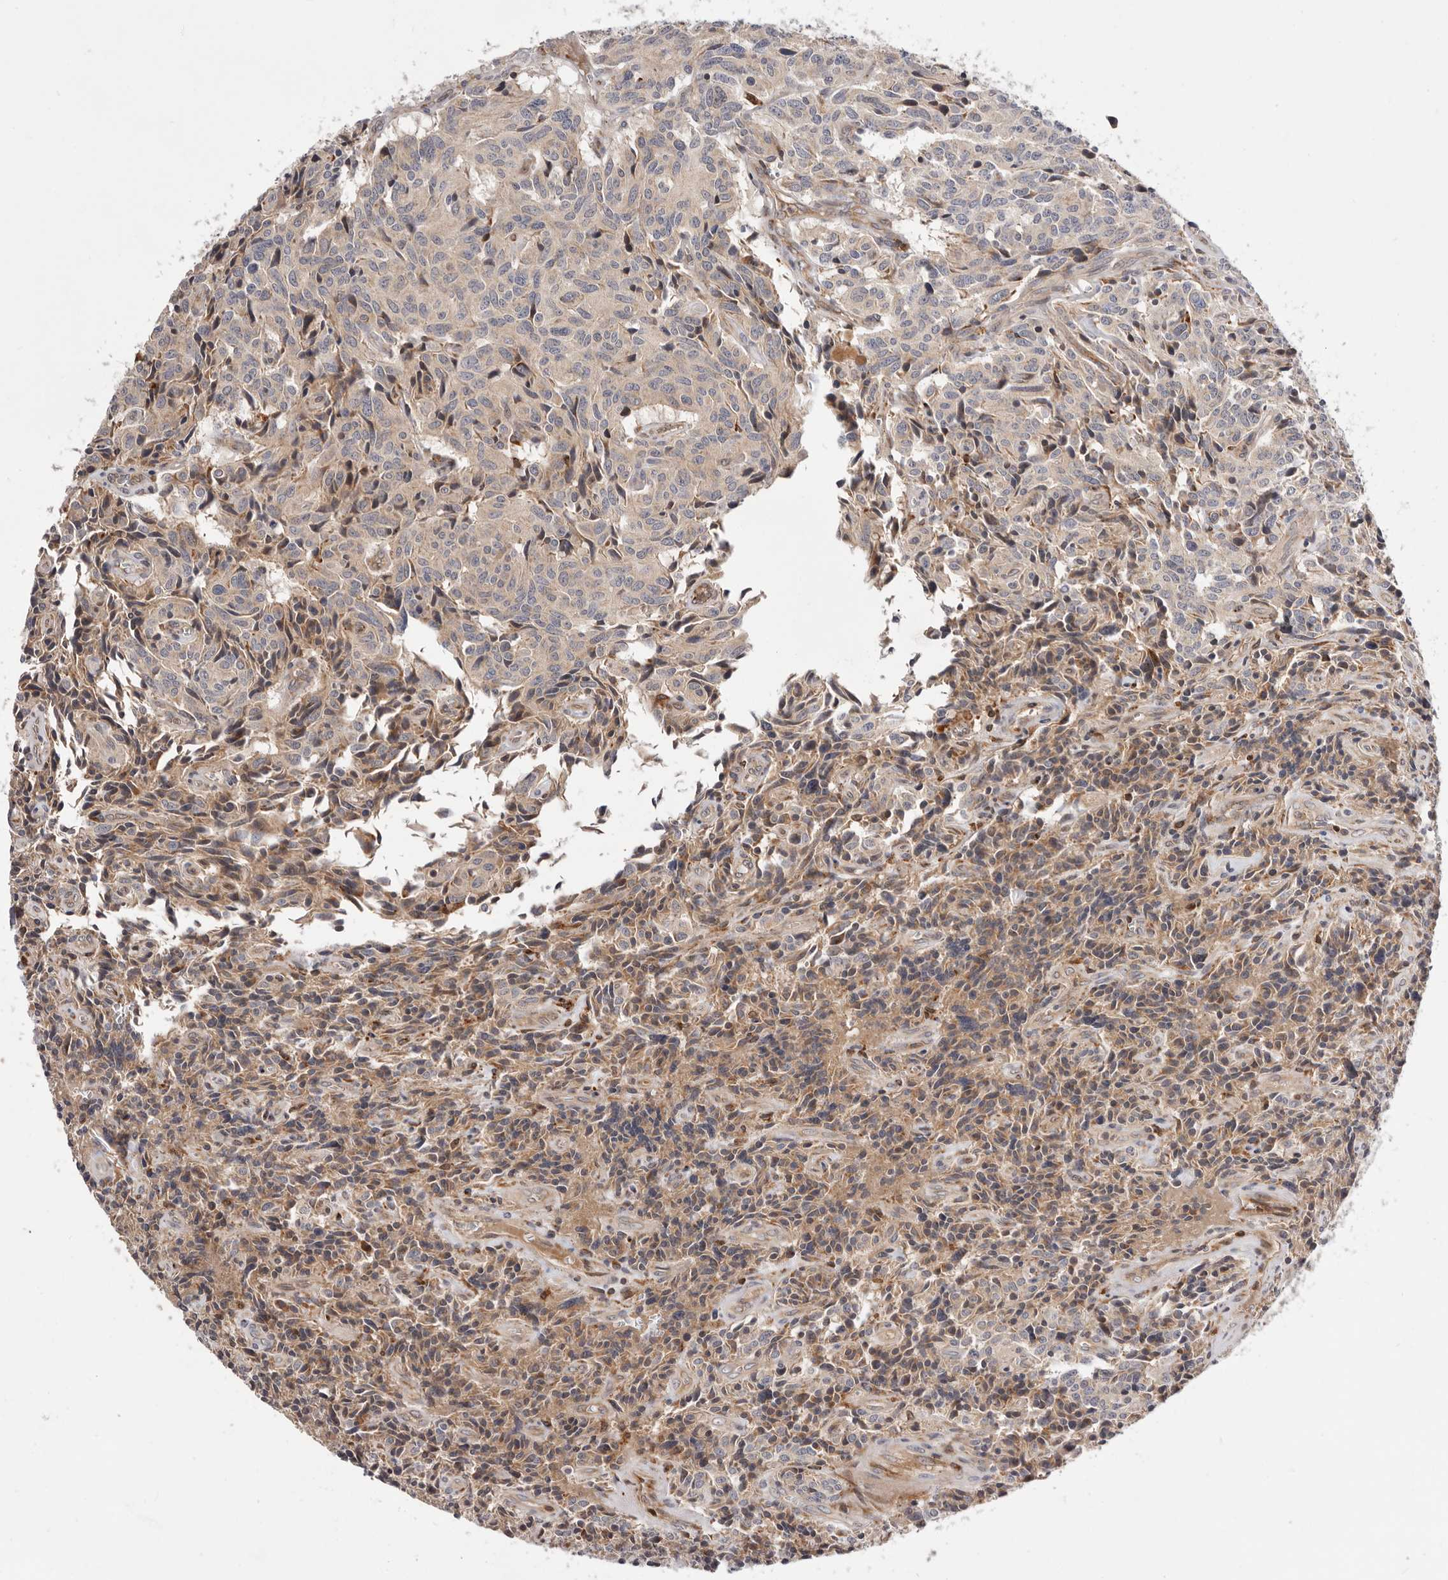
{"staining": {"intensity": "moderate", "quantity": "25%-75%", "location": "cytoplasmic/membranous"}, "tissue": "carcinoid", "cell_type": "Tumor cells", "image_type": "cancer", "snomed": [{"axis": "morphology", "description": "Carcinoid, malignant, NOS"}, {"axis": "topography", "description": "Lung"}], "caption": "IHC staining of carcinoid (malignant), which reveals medium levels of moderate cytoplasmic/membranous staining in approximately 25%-75% of tumor cells indicating moderate cytoplasmic/membranous protein expression. The staining was performed using DAB (3,3'-diaminobenzidine) (brown) for protein detection and nuclei were counterstained in hematoxylin (blue).", "gene": "RNF213", "patient": {"sex": "female", "age": 46}}